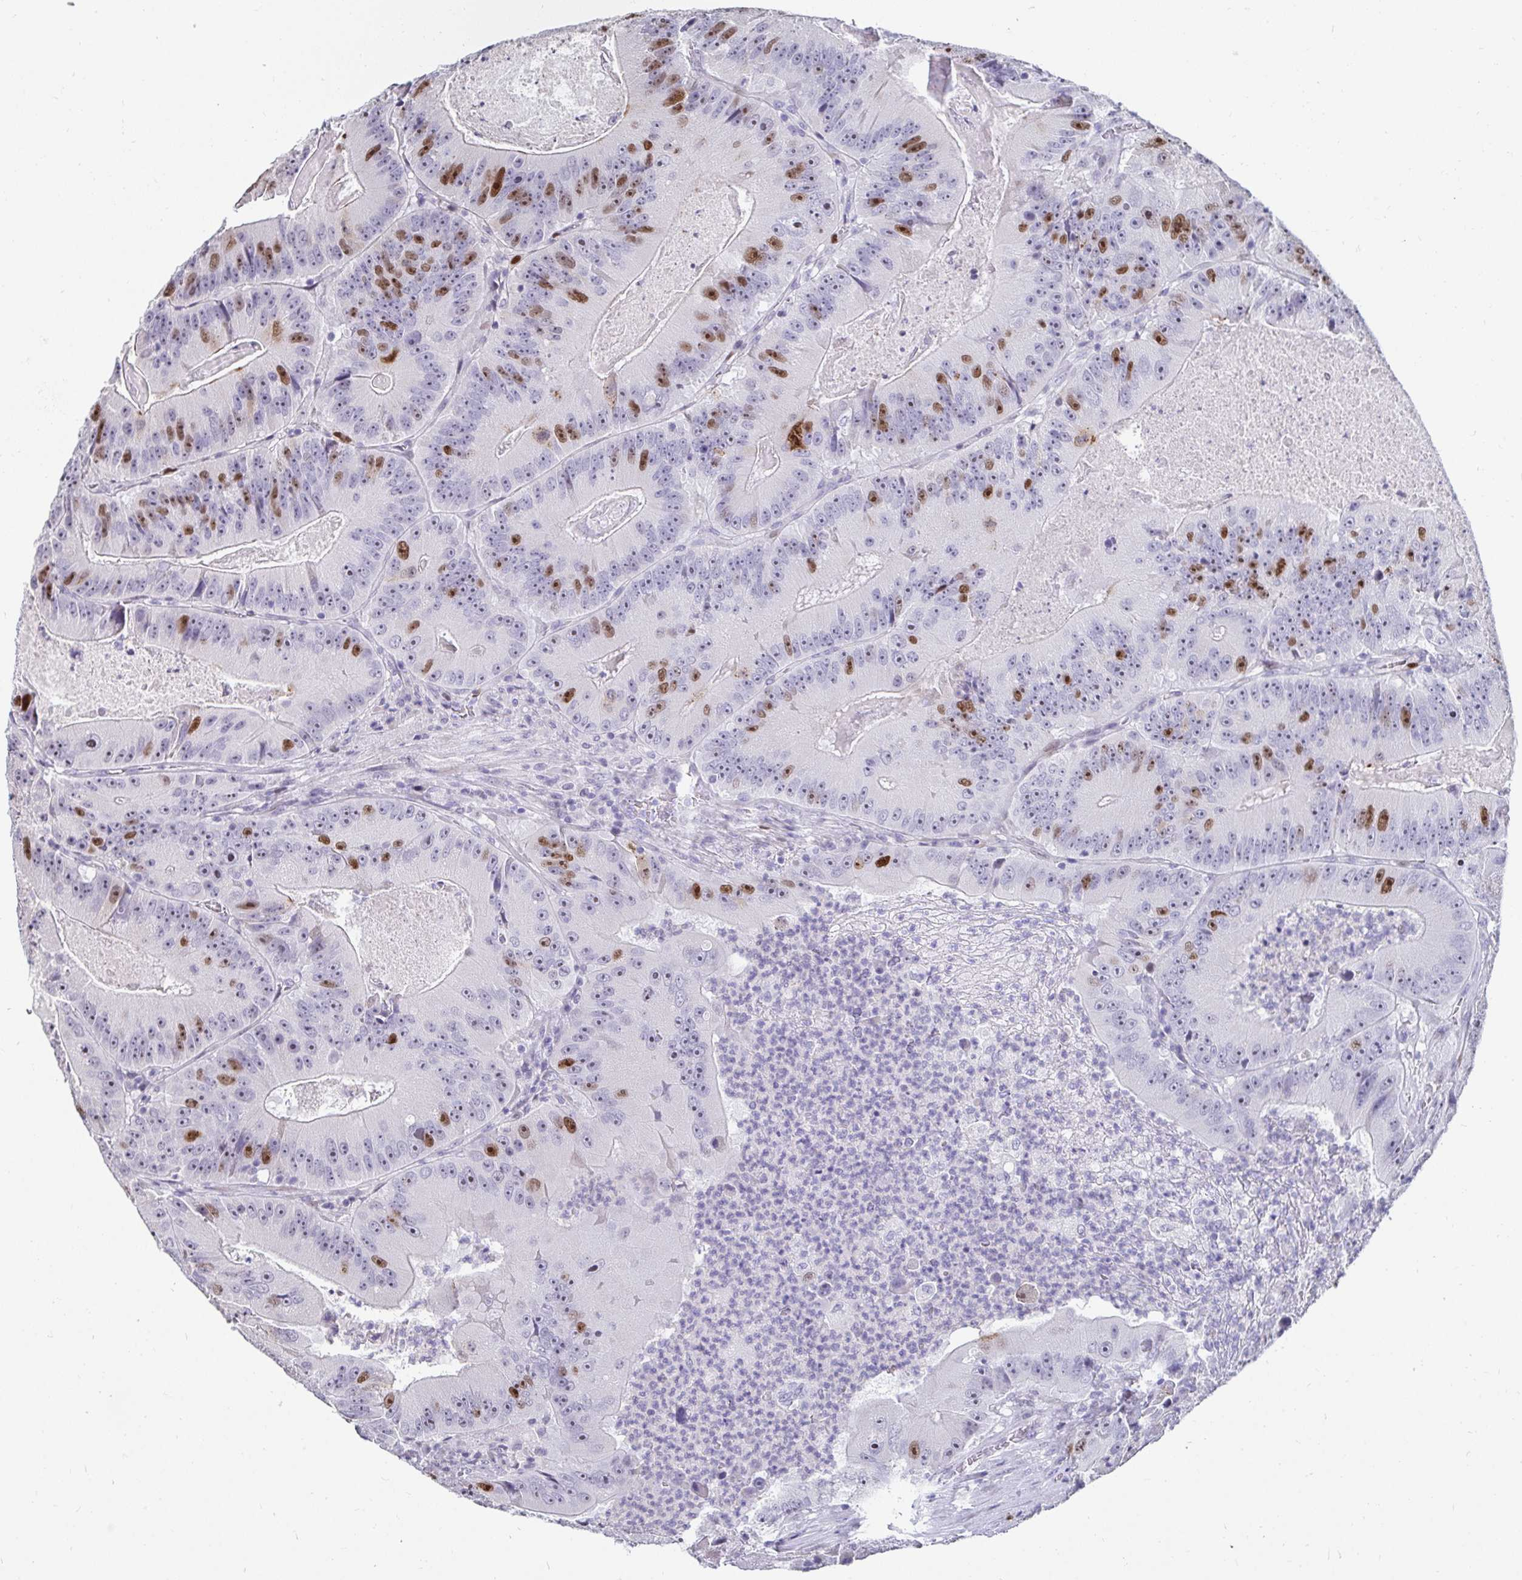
{"staining": {"intensity": "moderate", "quantity": "25%-75%", "location": "nuclear"}, "tissue": "colorectal cancer", "cell_type": "Tumor cells", "image_type": "cancer", "snomed": [{"axis": "morphology", "description": "Adenocarcinoma, NOS"}, {"axis": "topography", "description": "Colon"}], "caption": "Immunohistochemical staining of adenocarcinoma (colorectal) exhibits medium levels of moderate nuclear staining in approximately 25%-75% of tumor cells.", "gene": "ANLN", "patient": {"sex": "female", "age": 86}}